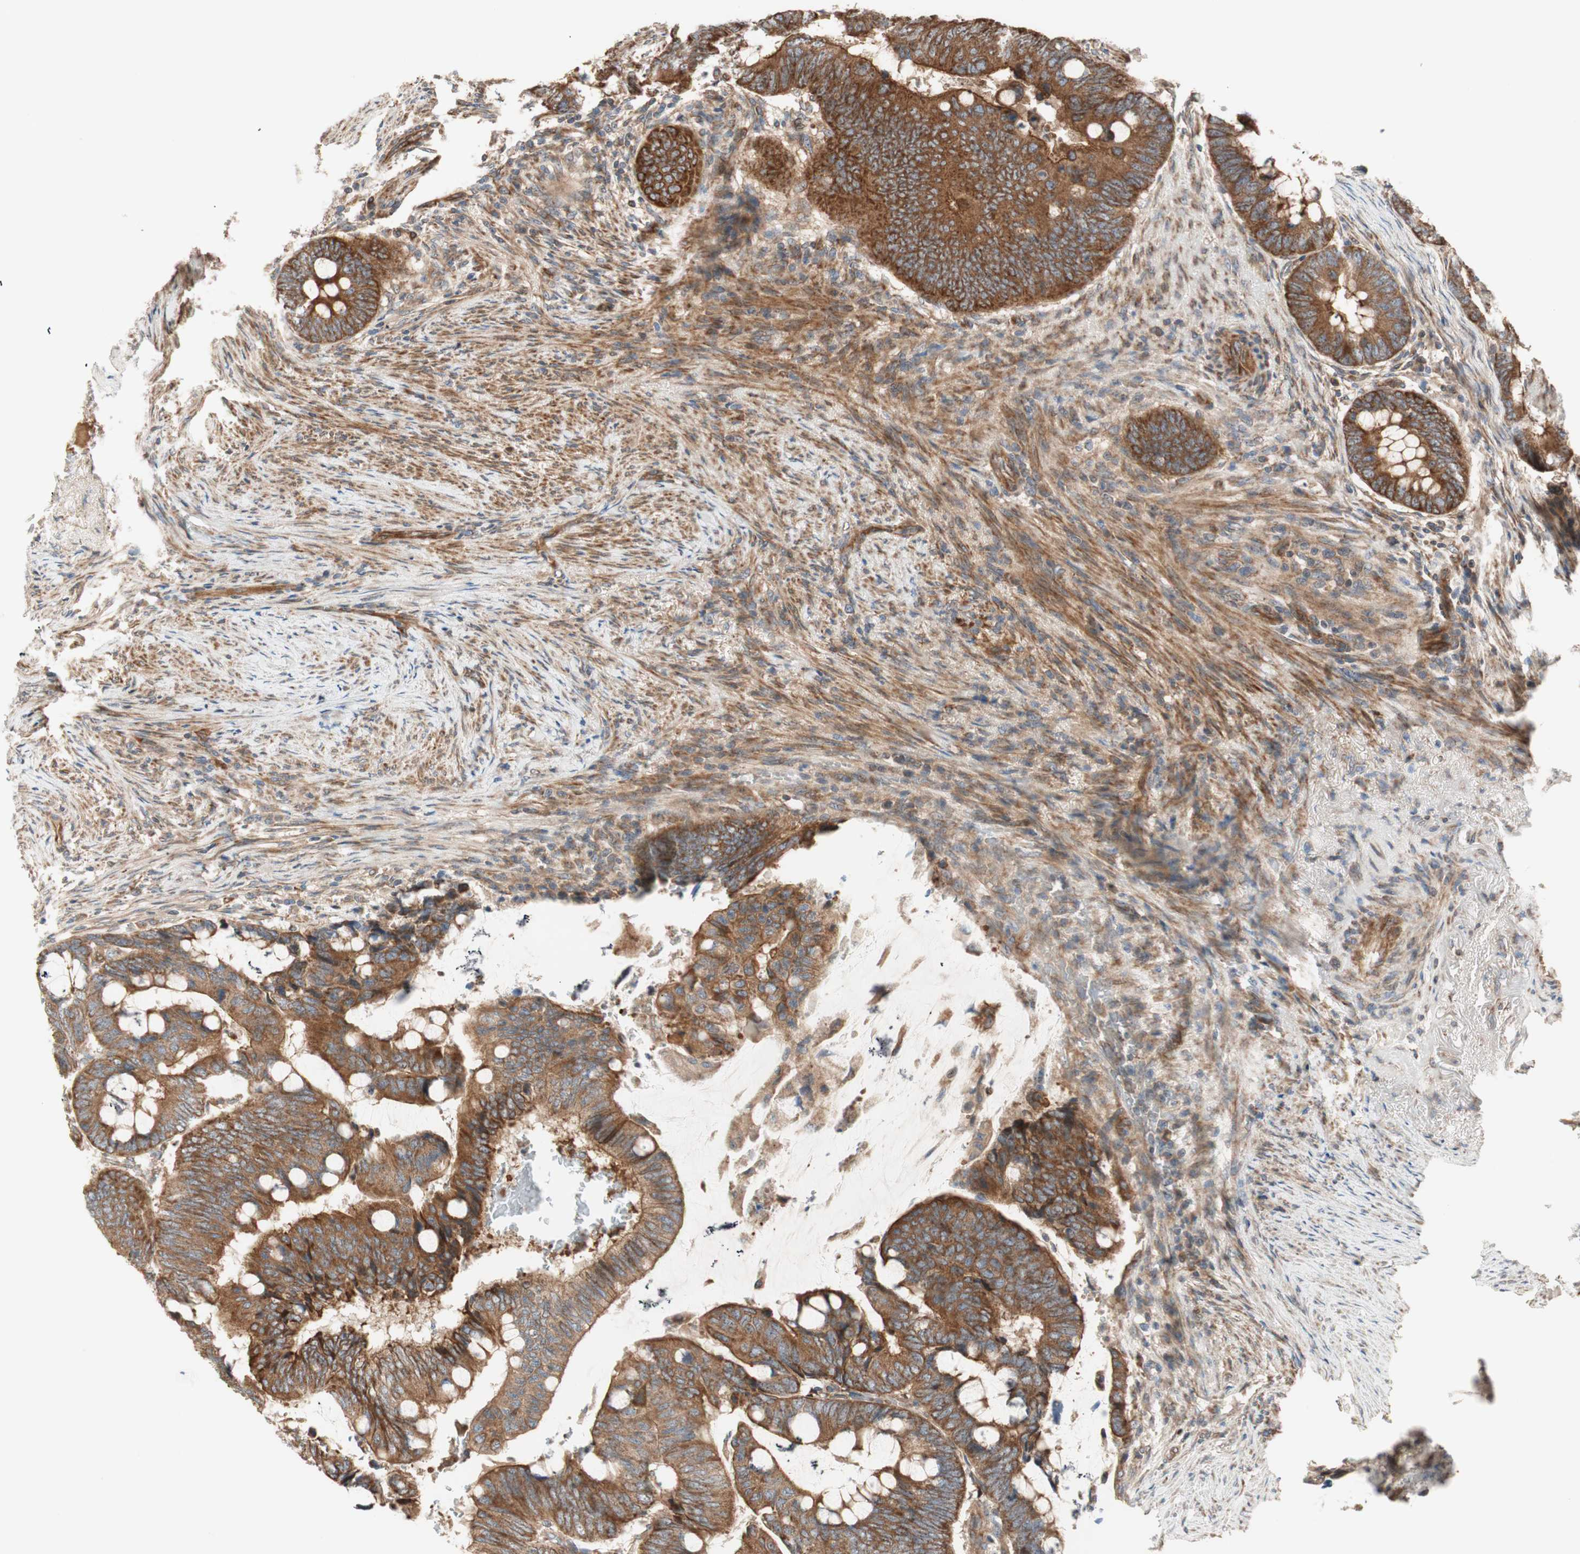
{"staining": {"intensity": "strong", "quantity": ">75%", "location": "cytoplasmic/membranous"}, "tissue": "colorectal cancer", "cell_type": "Tumor cells", "image_type": "cancer", "snomed": [{"axis": "morphology", "description": "Normal tissue, NOS"}, {"axis": "morphology", "description": "Adenocarcinoma, NOS"}, {"axis": "topography", "description": "Rectum"}, {"axis": "topography", "description": "Peripheral nerve tissue"}], "caption": "Colorectal cancer stained with a protein marker demonstrates strong staining in tumor cells.", "gene": "CTTNBP2NL", "patient": {"sex": "male", "age": 92}}